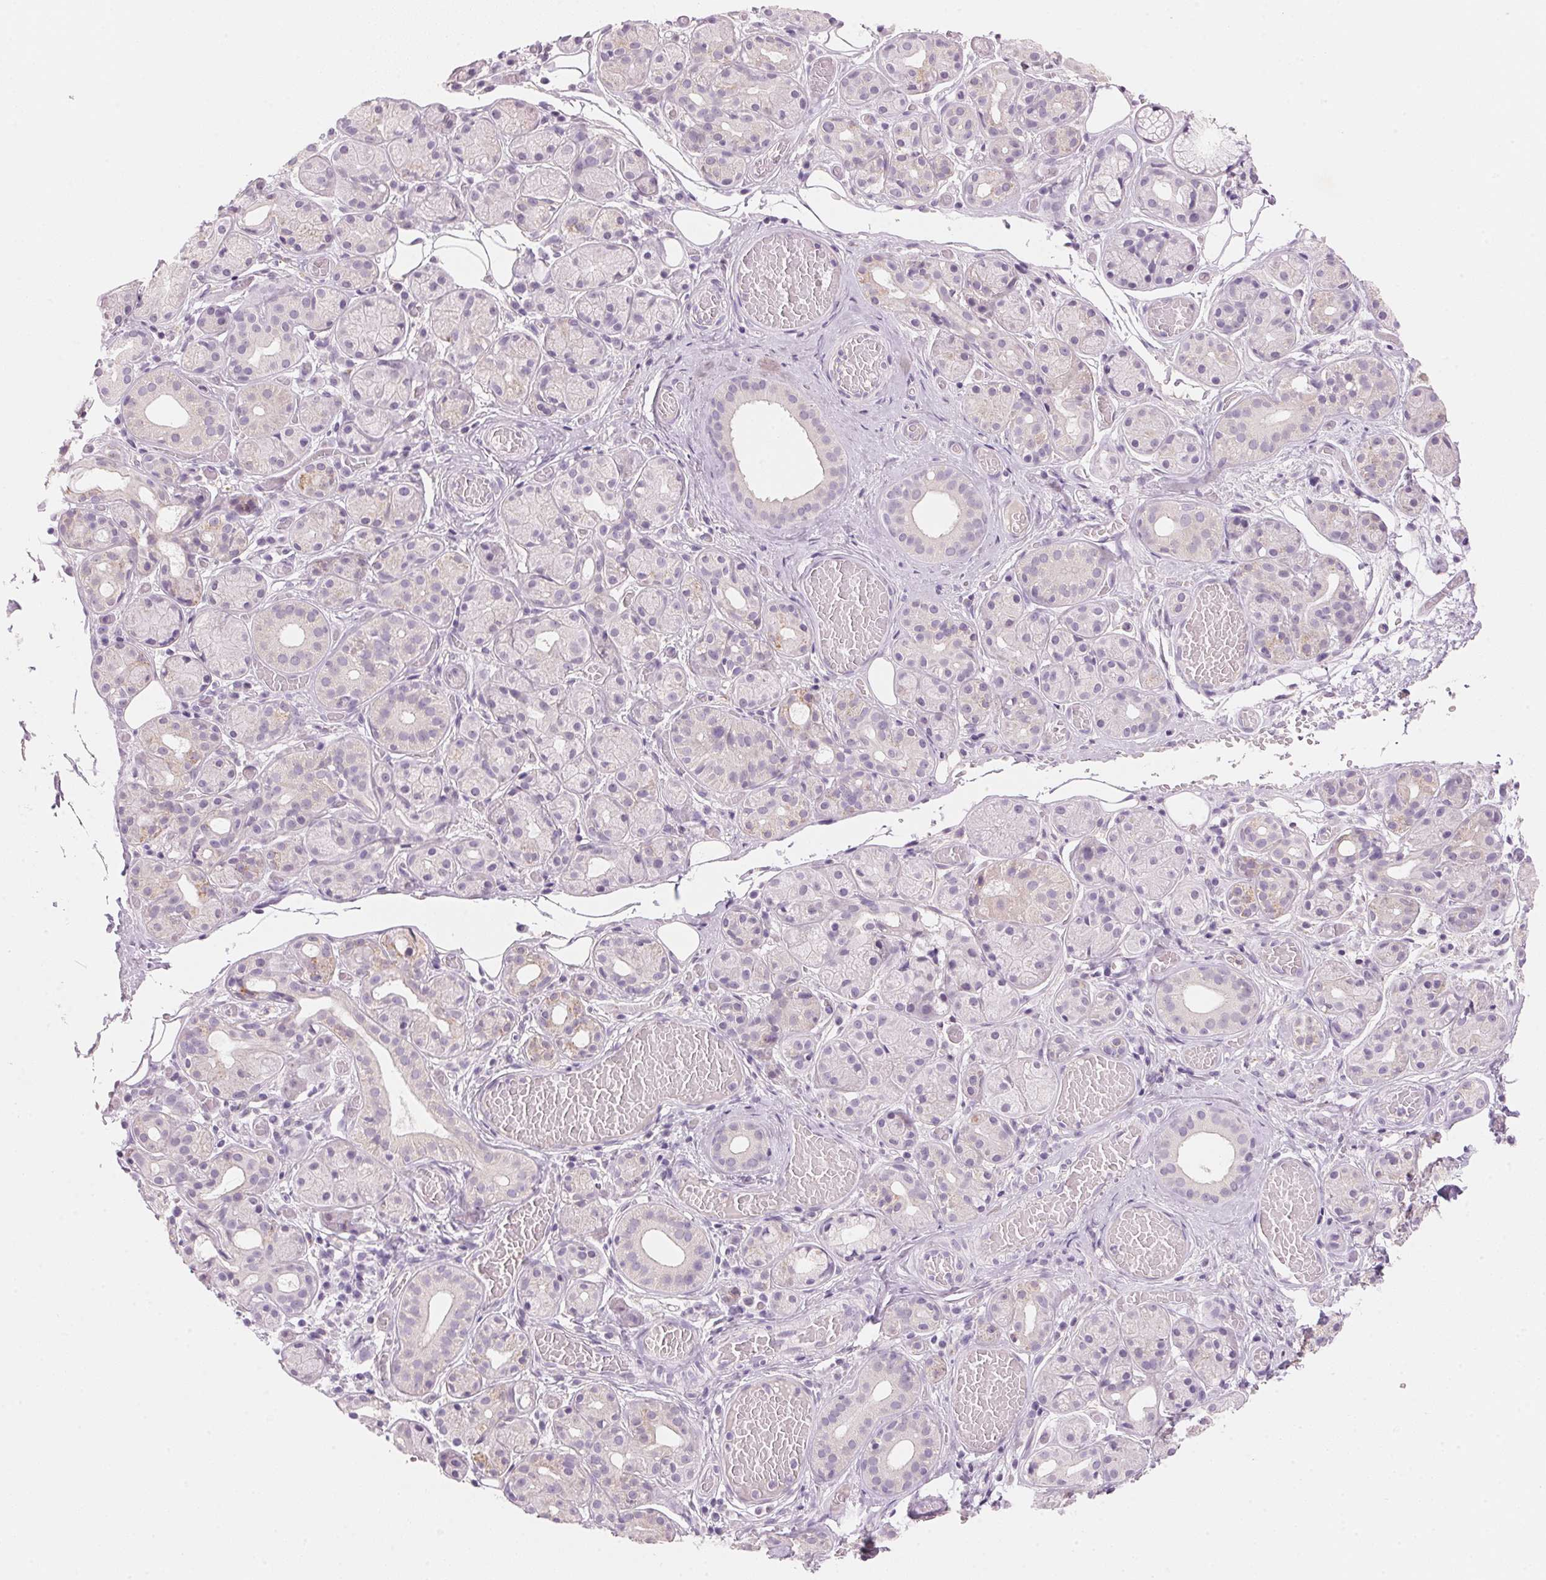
{"staining": {"intensity": "negative", "quantity": "none", "location": "none"}, "tissue": "salivary gland", "cell_type": "Glandular cells", "image_type": "normal", "snomed": [{"axis": "morphology", "description": "Normal tissue, NOS"}, {"axis": "topography", "description": "Salivary gland"}, {"axis": "topography", "description": "Peripheral nerve tissue"}], "caption": "Immunohistochemistry (IHC) of normal salivary gland displays no expression in glandular cells.", "gene": "CYP11B1", "patient": {"sex": "male", "age": 71}}